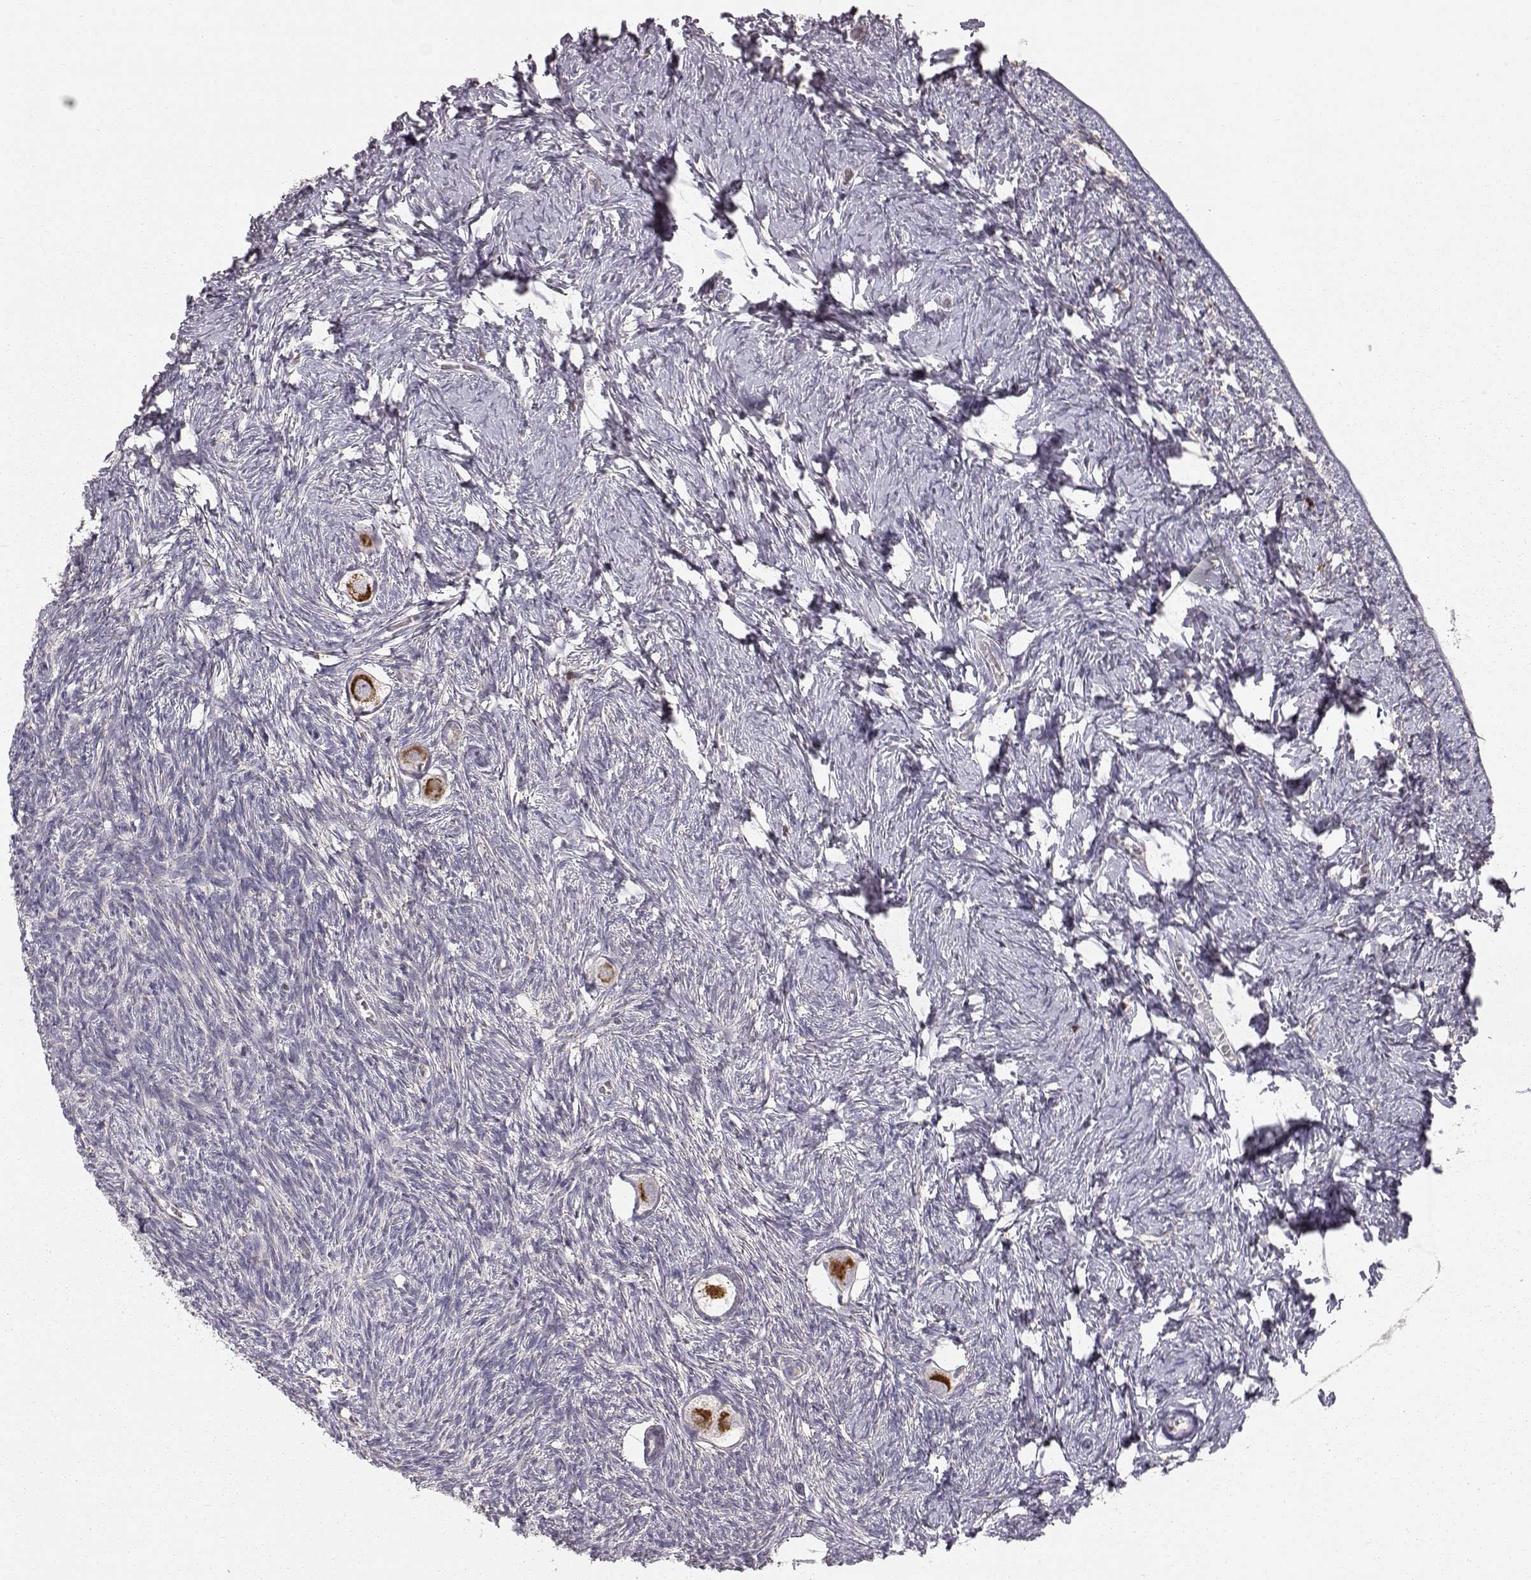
{"staining": {"intensity": "strong", "quantity": ">75%", "location": "cytoplasmic/membranous"}, "tissue": "ovary", "cell_type": "Follicle cells", "image_type": "normal", "snomed": [{"axis": "morphology", "description": "Normal tissue, NOS"}, {"axis": "topography", "description": "Ovary"}], "caption": "Normal ovary reveals strong cytoplasmic/membranous expression in approximately >75% of follicle cells.", "gene": "GRAP2", "patient": {"sex": "female", "age": 27}}